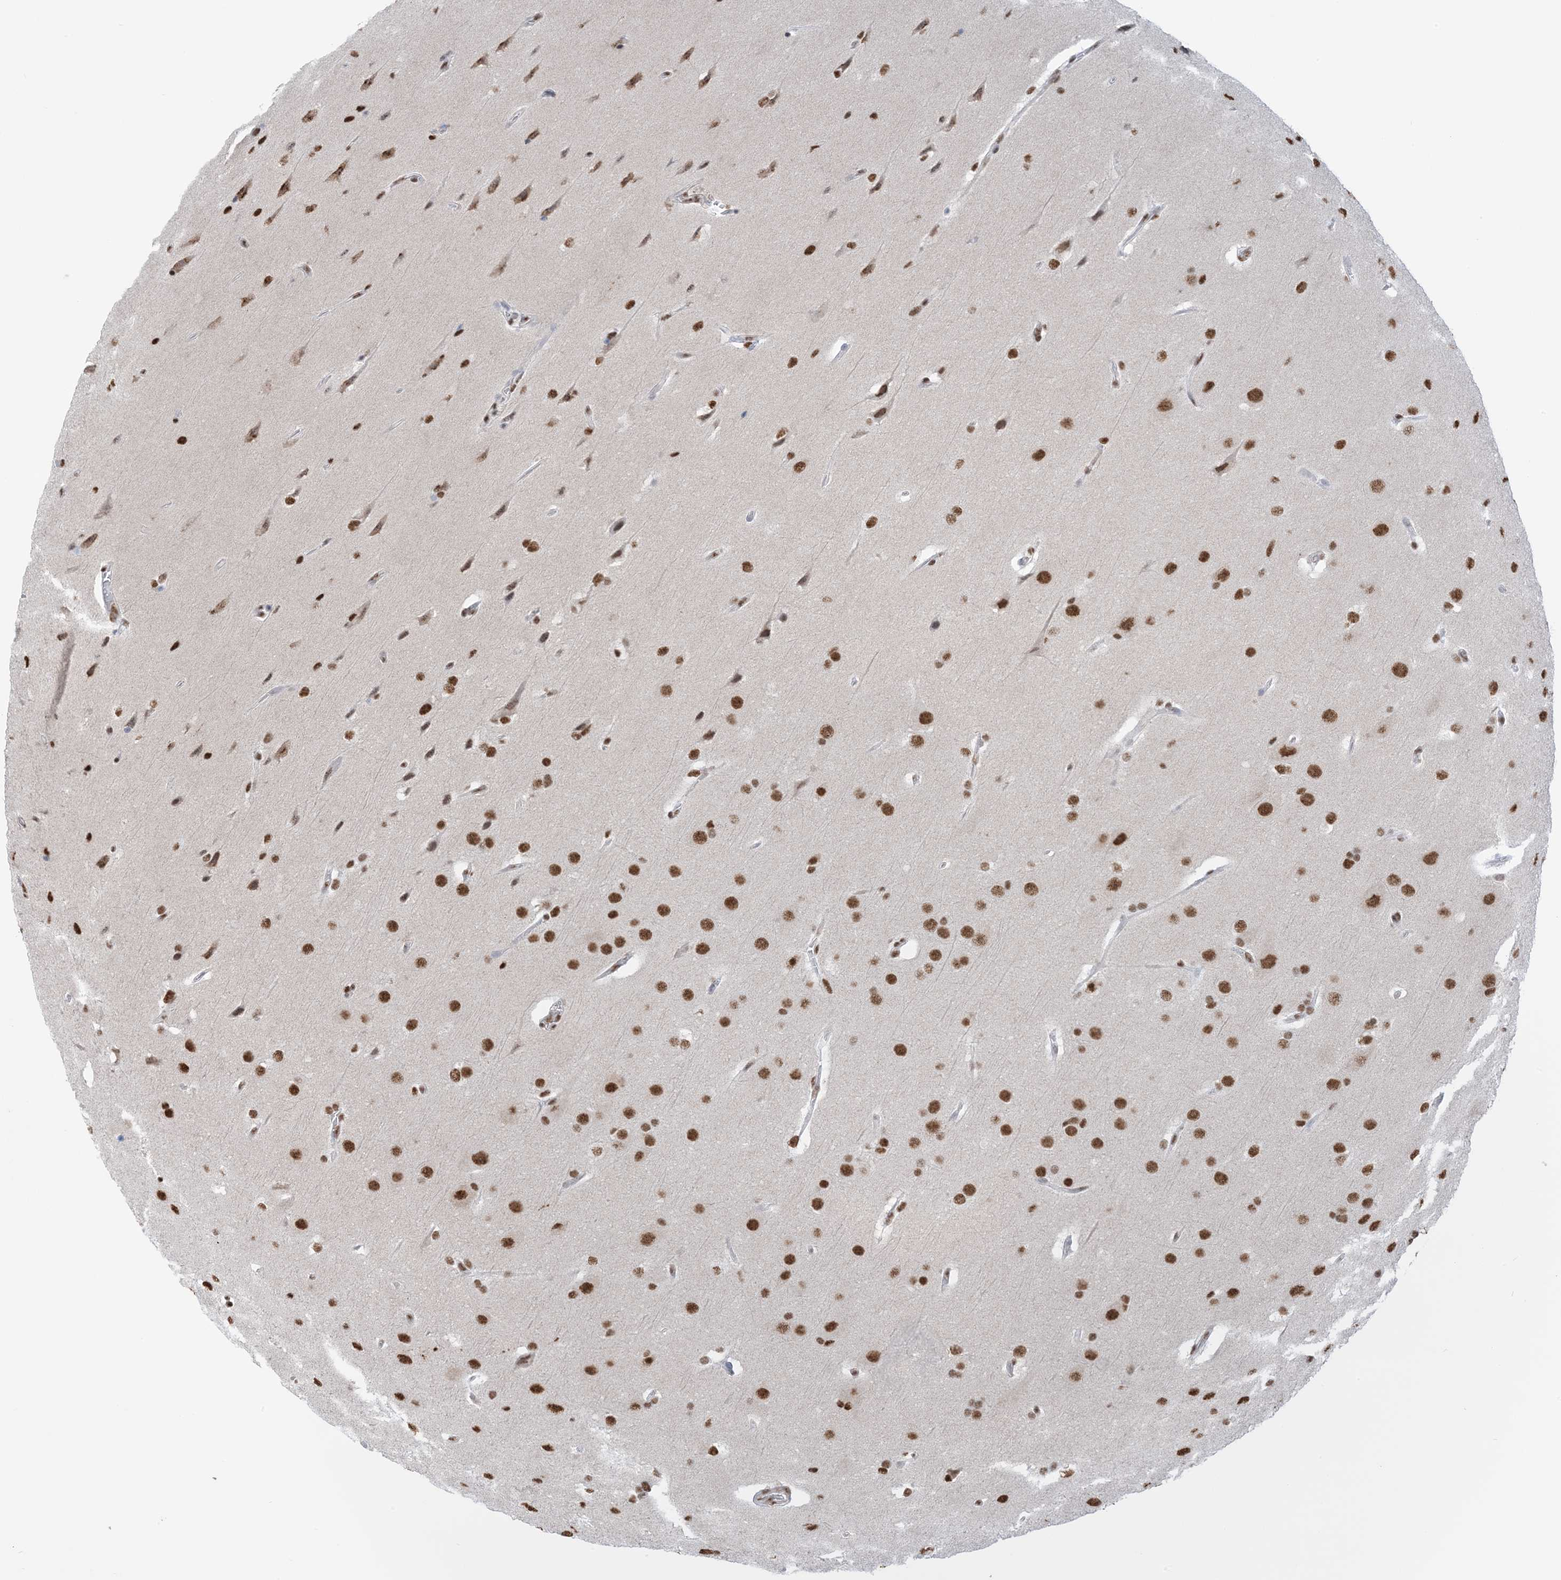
{"staining": {"intensity": "strong", "quantity": ">75%", "location": "nuclear"}, "tissue": "glioma", "cell_type": "Tumor cells", "image_type": "cancer", "snomed": [{"axis": "morphology", "description": "Glioma, malignant, Low grade"}, {"axis": "topography", "description": "Brain"}], "caption": "A brown stain shows strong nuclear positivity of a protein in malignant glioma (low-grade) tumor cells.", "gene": "ZNF792", "patient": {"sex": "female", "age": 37}}